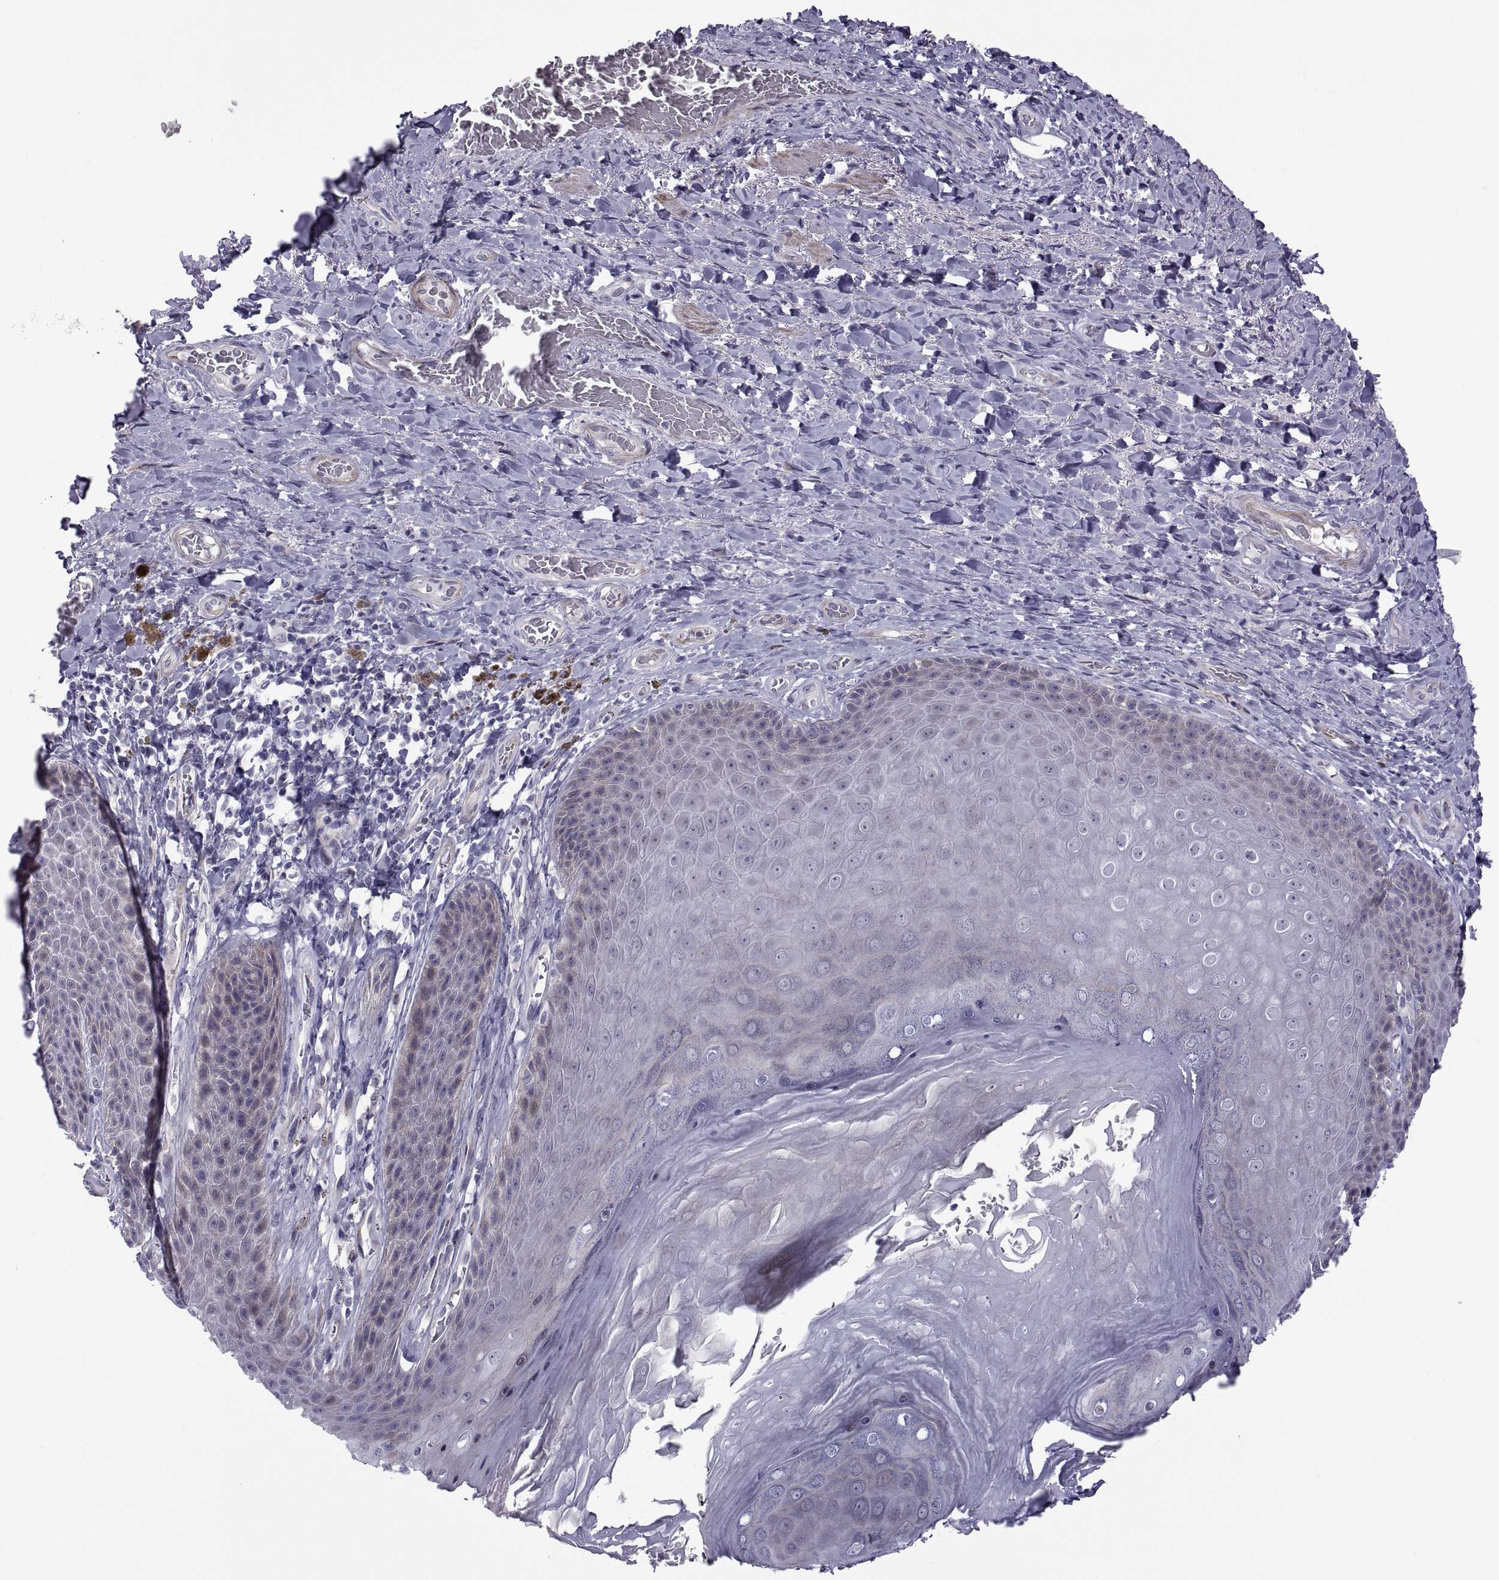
{"staining": {"intensity": "negative", "quantity": "none", "location": "none"}, "tissue": "skin", "cell_type": "Epidermal cells", "image_type": "normal", "snomed": [{"axis": "morphology", "description": "Normal tissue, NOS"}, {"axis": "topography", "description": "Skeletal muscle"}, {"axis": "topography", "description": "Anal"}, {"axis": "topography", "description": "Peripheral nerve tissue"}], "caption": "Immunohistochemistry (IHC) photomicrograph of normal skin: human skin stained with DAB demonstrates no significant protein staining in epidermal cells.", "gene": "TMEM158", "patient": {"sex": "male", "age": 53}}